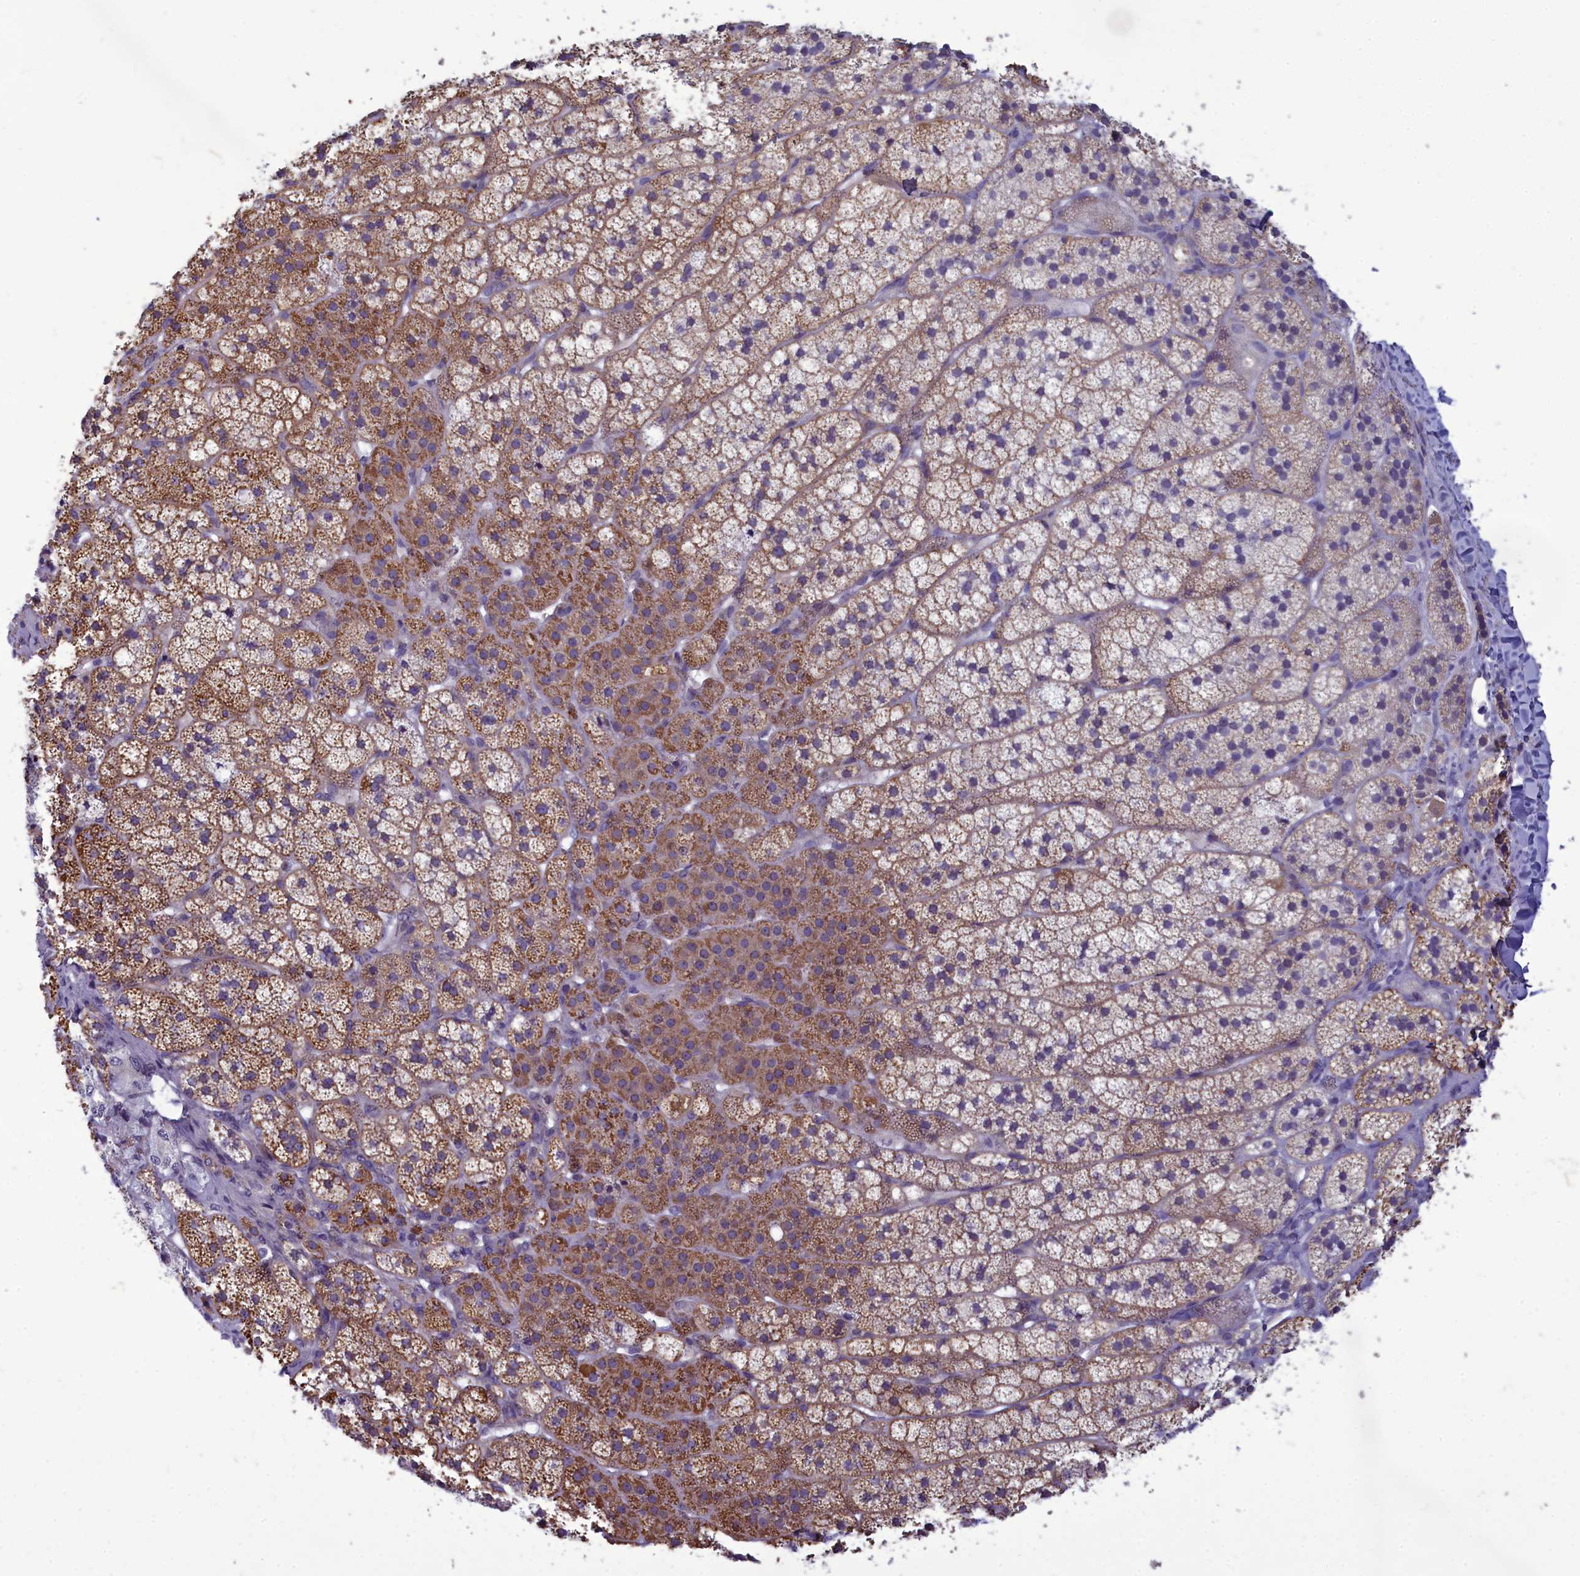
{"staining": {"intensity": "moderate", "quantity": ">75%", "location": "cytoplasmic/membranous"}, "tissue": "adrenal gland", "cell_type": "Glandular cells", "image_type": "normal", "snomed": [{"axis": "morphology", "description": "Normal tissue, NOS"}, {"axis": "topography", "description": "Adrenal gland"}], "caption": "The immunohistochemical stain labels moderate cytoplasmic/membranous positivity in glandular cells of unremarkable adrenal gland. The staining was performed using DAB (3,3'-diaminobenzidine), with brown indicating positive protein expression. Nuclei are stained blue with hematoxylin.", "gene": "CENATAC", "patient": {"sex": "female", "age": 44}}